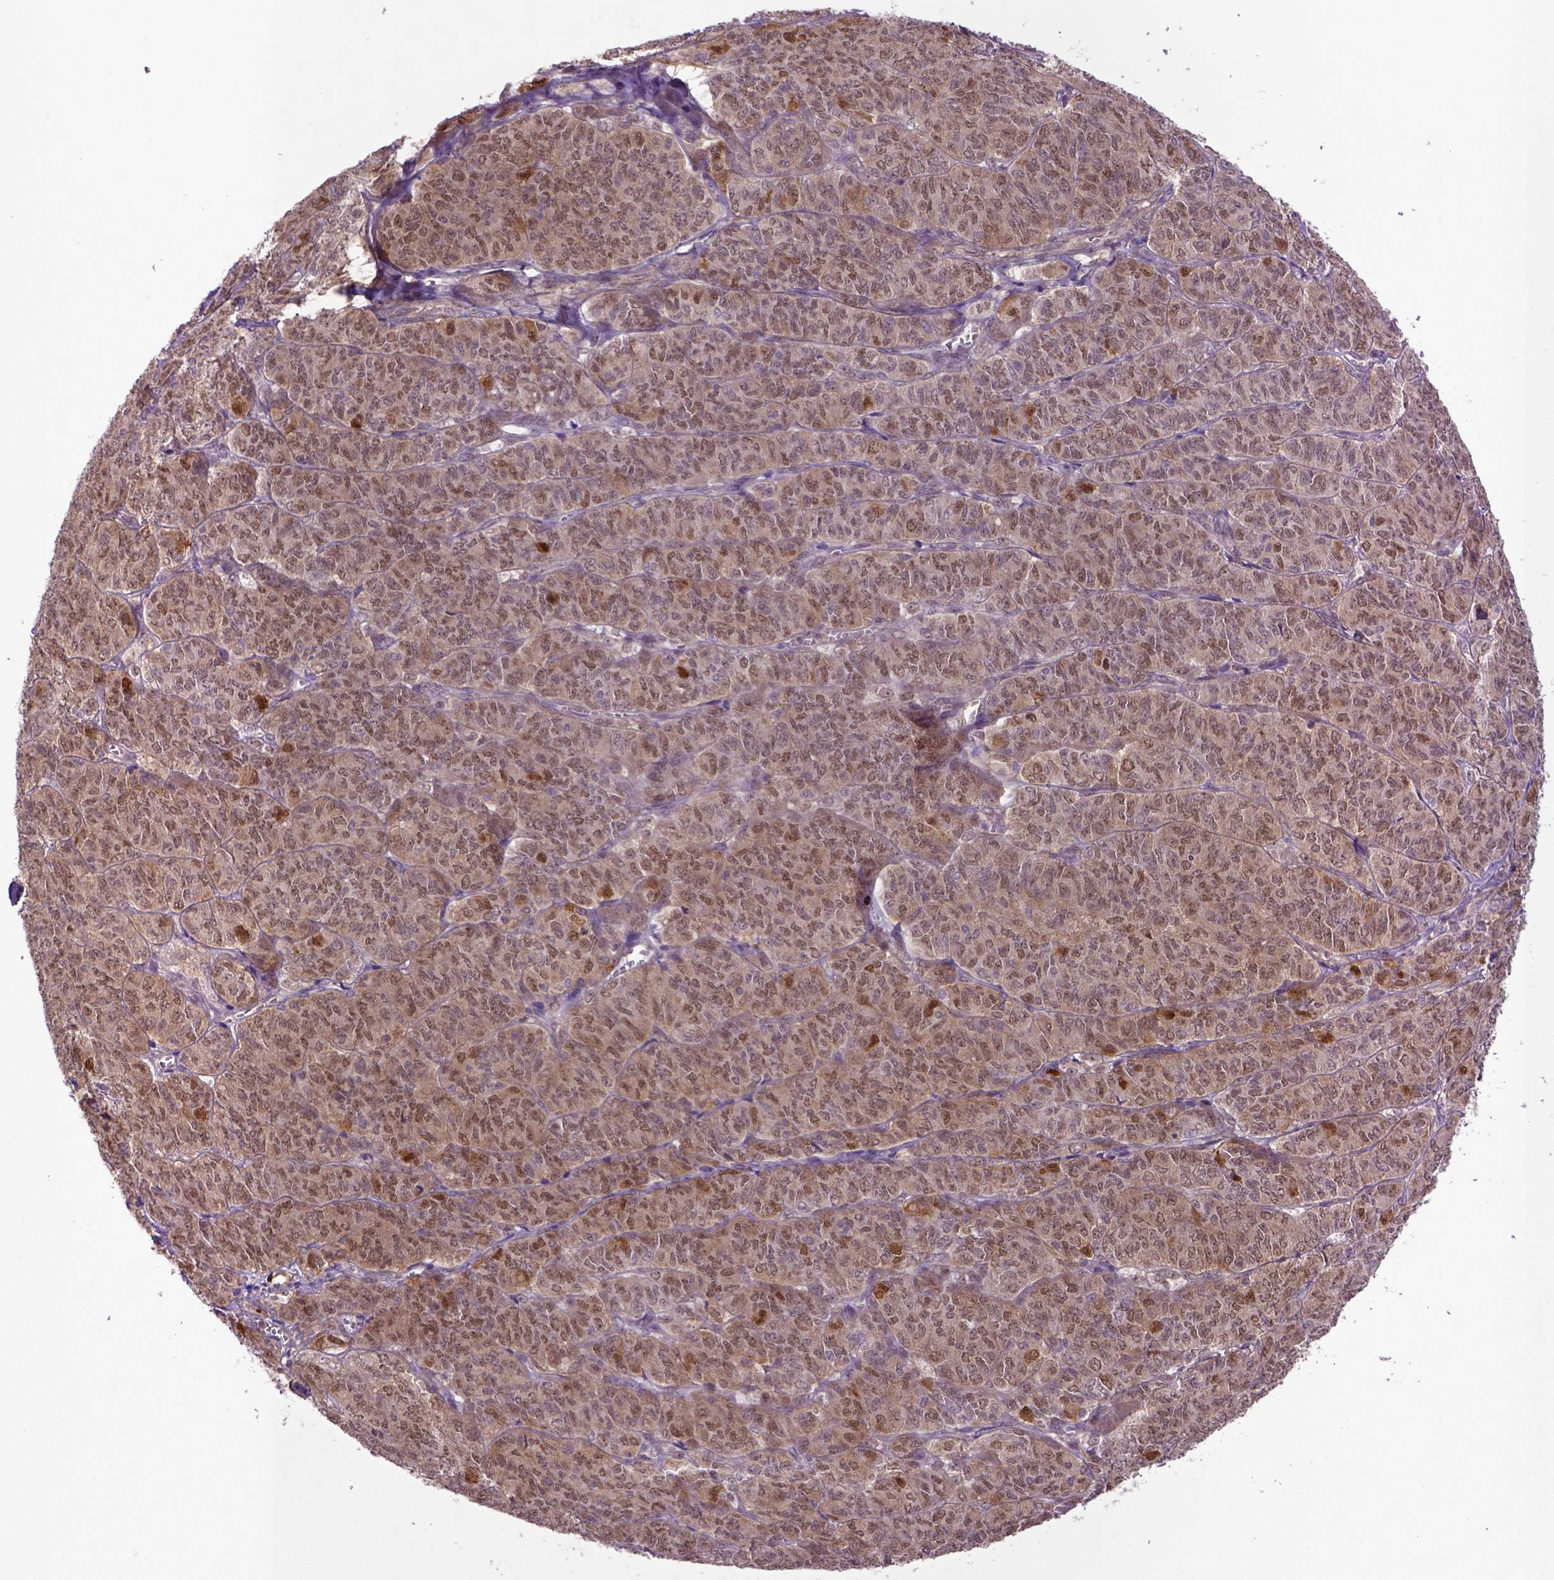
{"staining": {"intensity": "moderate", "quantity": ">75%", "location": "cytoplasmic/membranous,nuclear"}, "tissue": "ovarian cancer", "cell_type": "Tumor cells", "image_type": "cancer", "snomed": [{"axis": "morphology", "description": "Carcinoma, endometroid"}, {"axis": "topography", "description": "Ovary"}], "caption": "DAB (3,3'-diaminobenzidine) immunohistochemical staining of ovarian endometroid carcinoma reveals moderate cytoplasmic/membranous and nuclear protein positivity in about >75% of tumor cells.", "gene": "HSPBP1", "patient": {"sex": "female", "age": 80}}